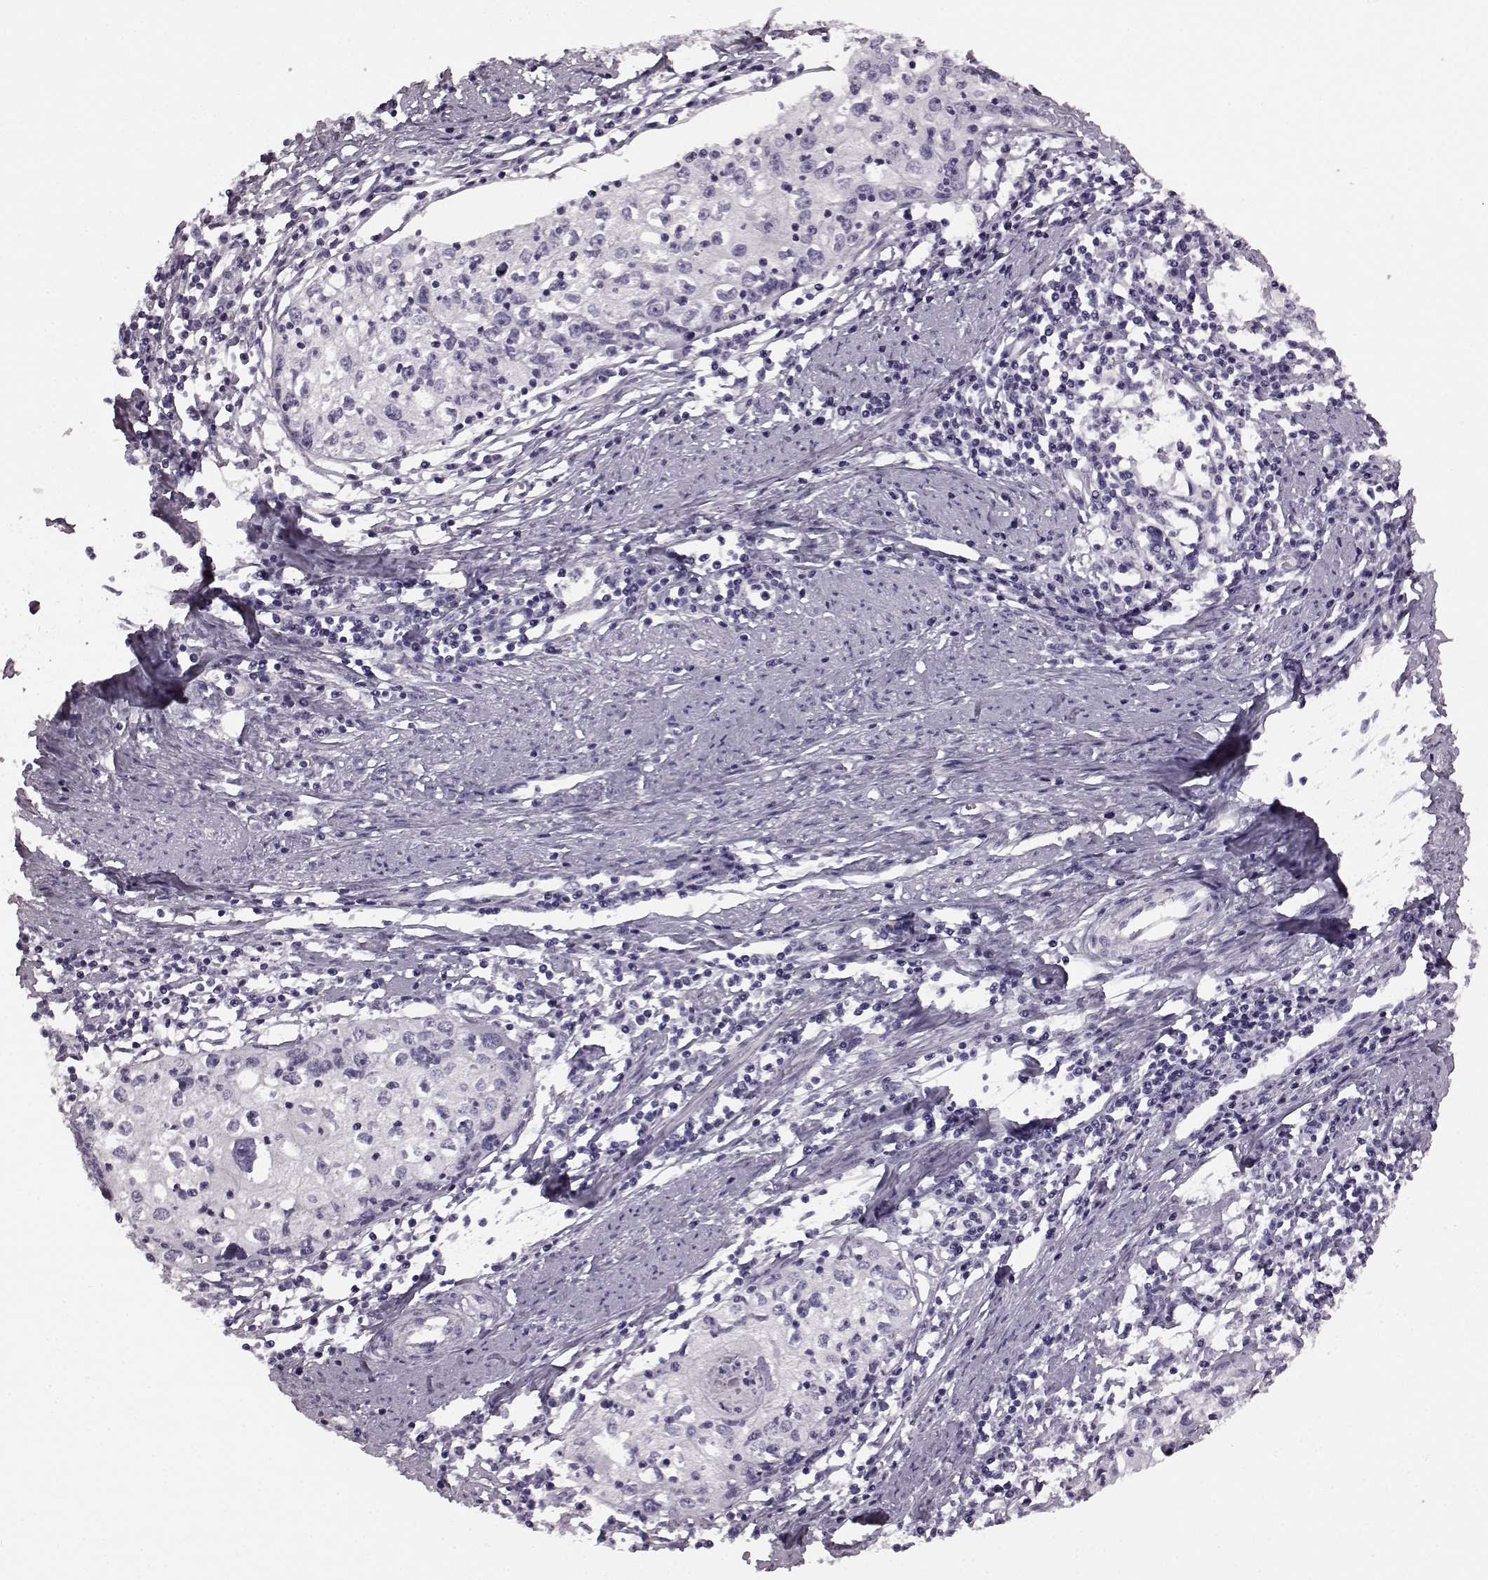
{"staining": {"intensity": "negative", "quantity": "none", "location": "none"}, "tissue": "cervical cancer", "cell_type": "Tumor cells", "image_type": "cancer", "snomed": [{"axis": "morphology", "description": "Squamous cell carcinoma, NOS"}, {"axis": "topography", "description": "Cervix"}], "caption": "Tumor cells show no significant protein staining in cervical cancer.", "gene": "AIPL1", "patient": {"sex": "female", "age": 40}}